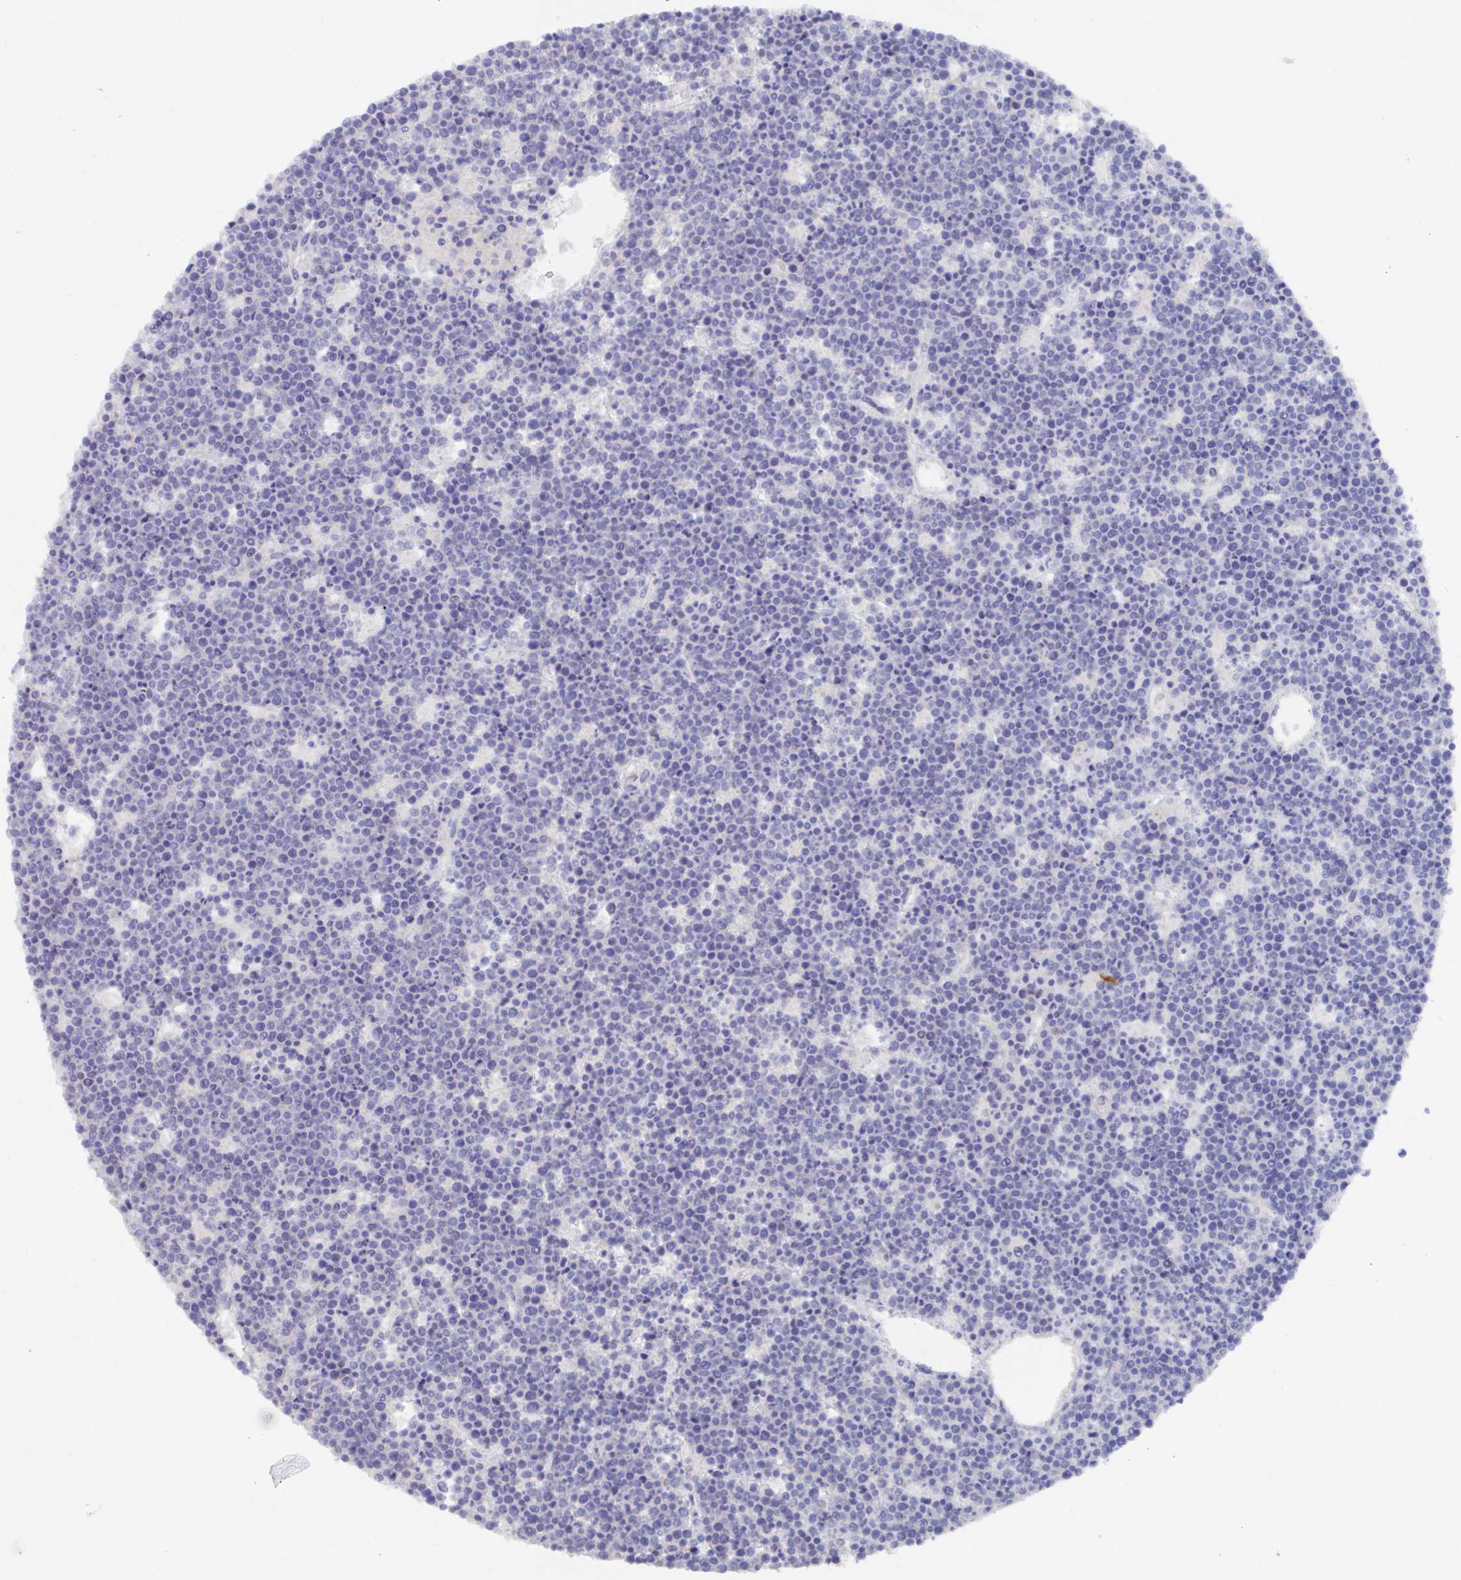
{"staining": {"intensity": "negative", "quantity": "none", "location": "none"}, "tissue": "lymphoma", "cell_type": "Tumor cells", "image_type": "cancer", "snomed": [{"axis": "morphology", "description": "Malignant lymphoma, non-Hodgkin's type, High grade"}, {"axis": "topography", "description": "Ovary"}], "caption": "This is an IHC histopathology image of human lymphoma. There is no staining in tumor cells.", "gene": "KCNK5", "patient": {"sex": "female", "age": 56}}